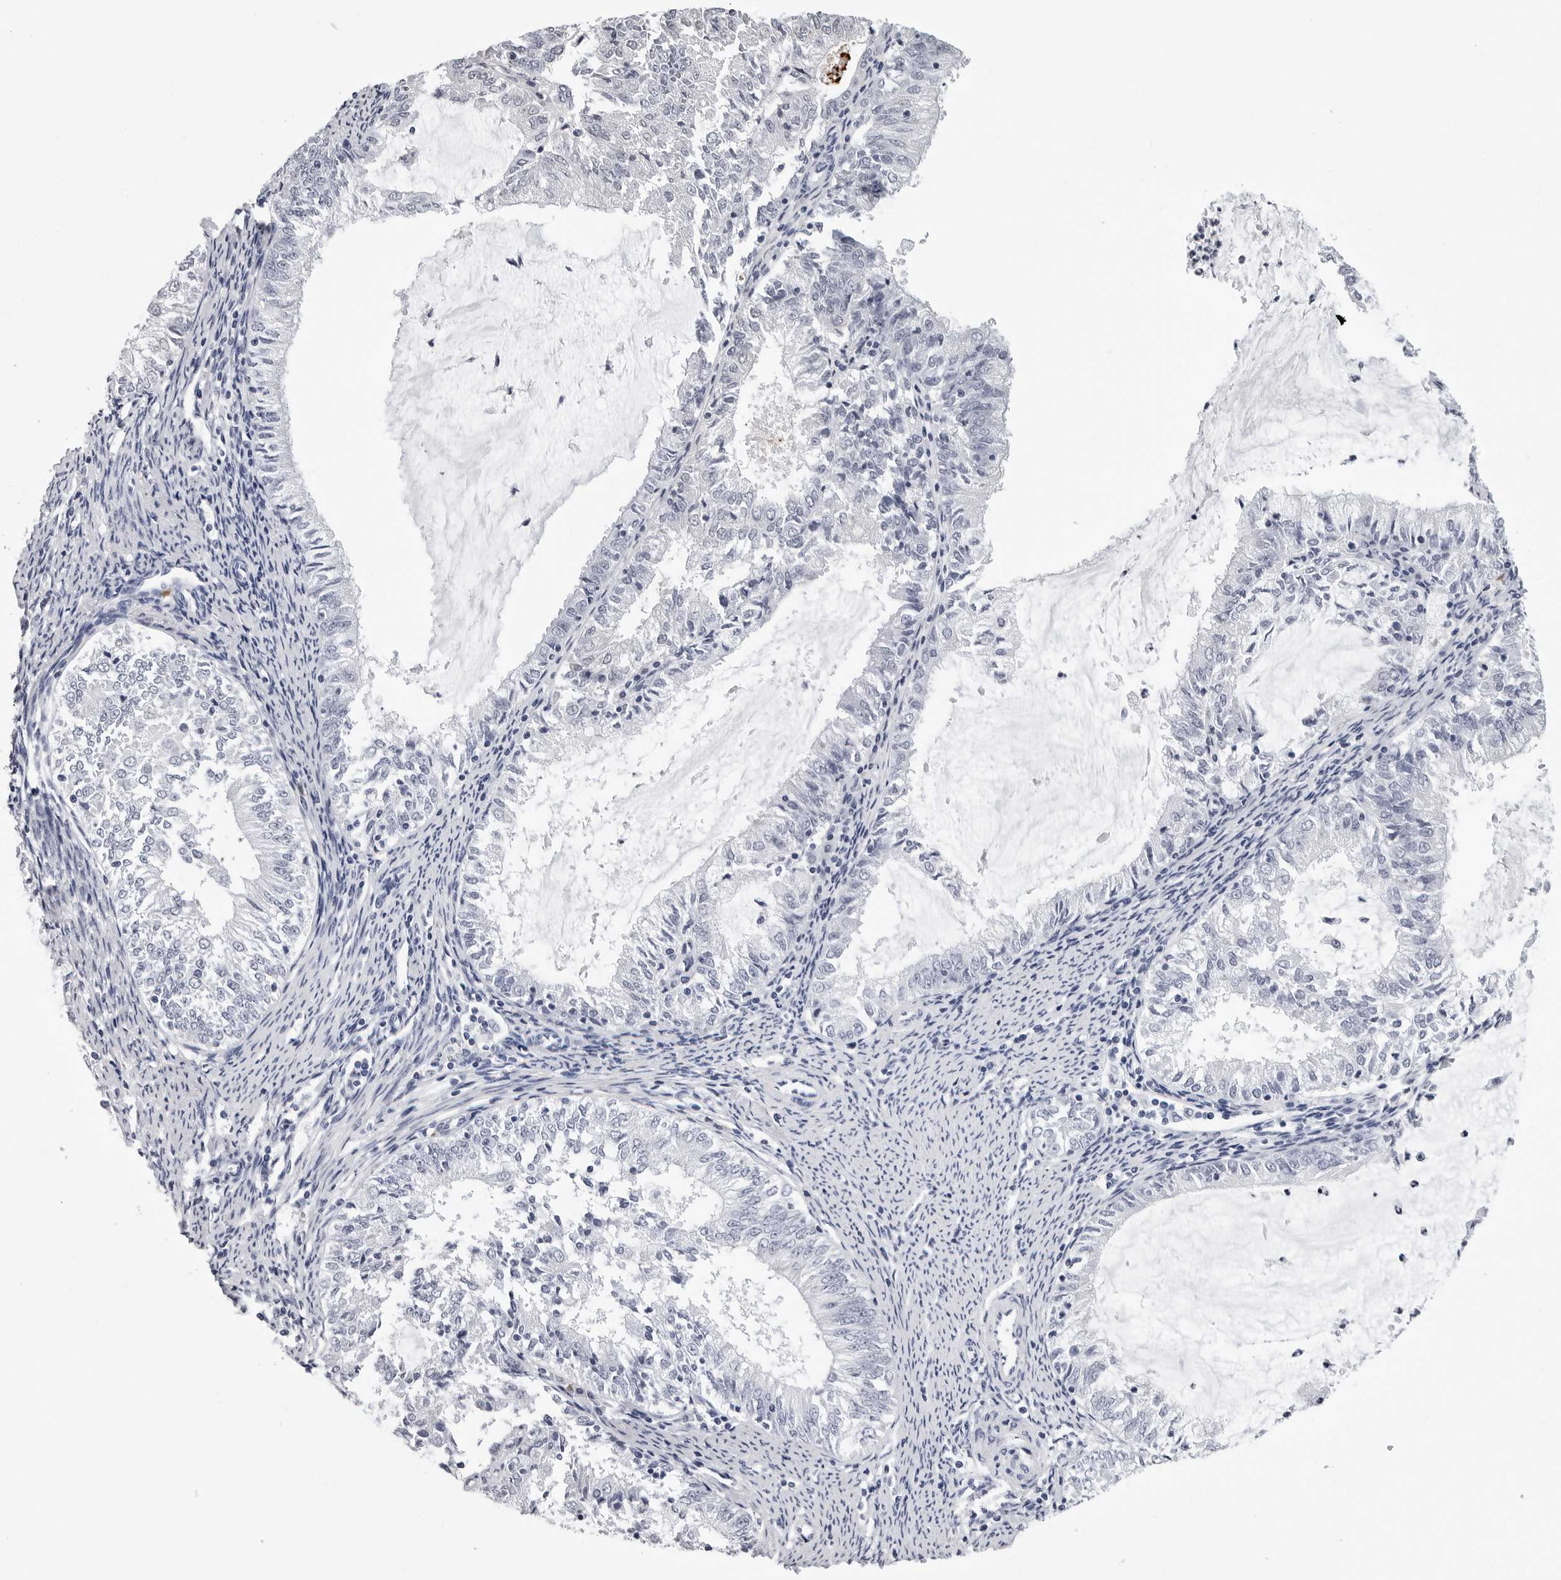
{"staining": {"intensity": "negative", "quantity": "none", "location": "none"}, "tissue": "endometrial cancer", "cell_type": "Tumor cells", "image_type": "cancer", "snomed": [{"axis": "morphology", "description": "Adenocarcinoma, NOS"}, {"axis": "topography", "description": "Endometrium"}], "caption": "DAB (3,3'-diaminobenzidine) immunohistochemical staining of endometrial cancer (adenocarcinoma) displays no significant expression in tumor cells.", "gene": "GNL2", "patient": {"sex": "female", "age": 57}}